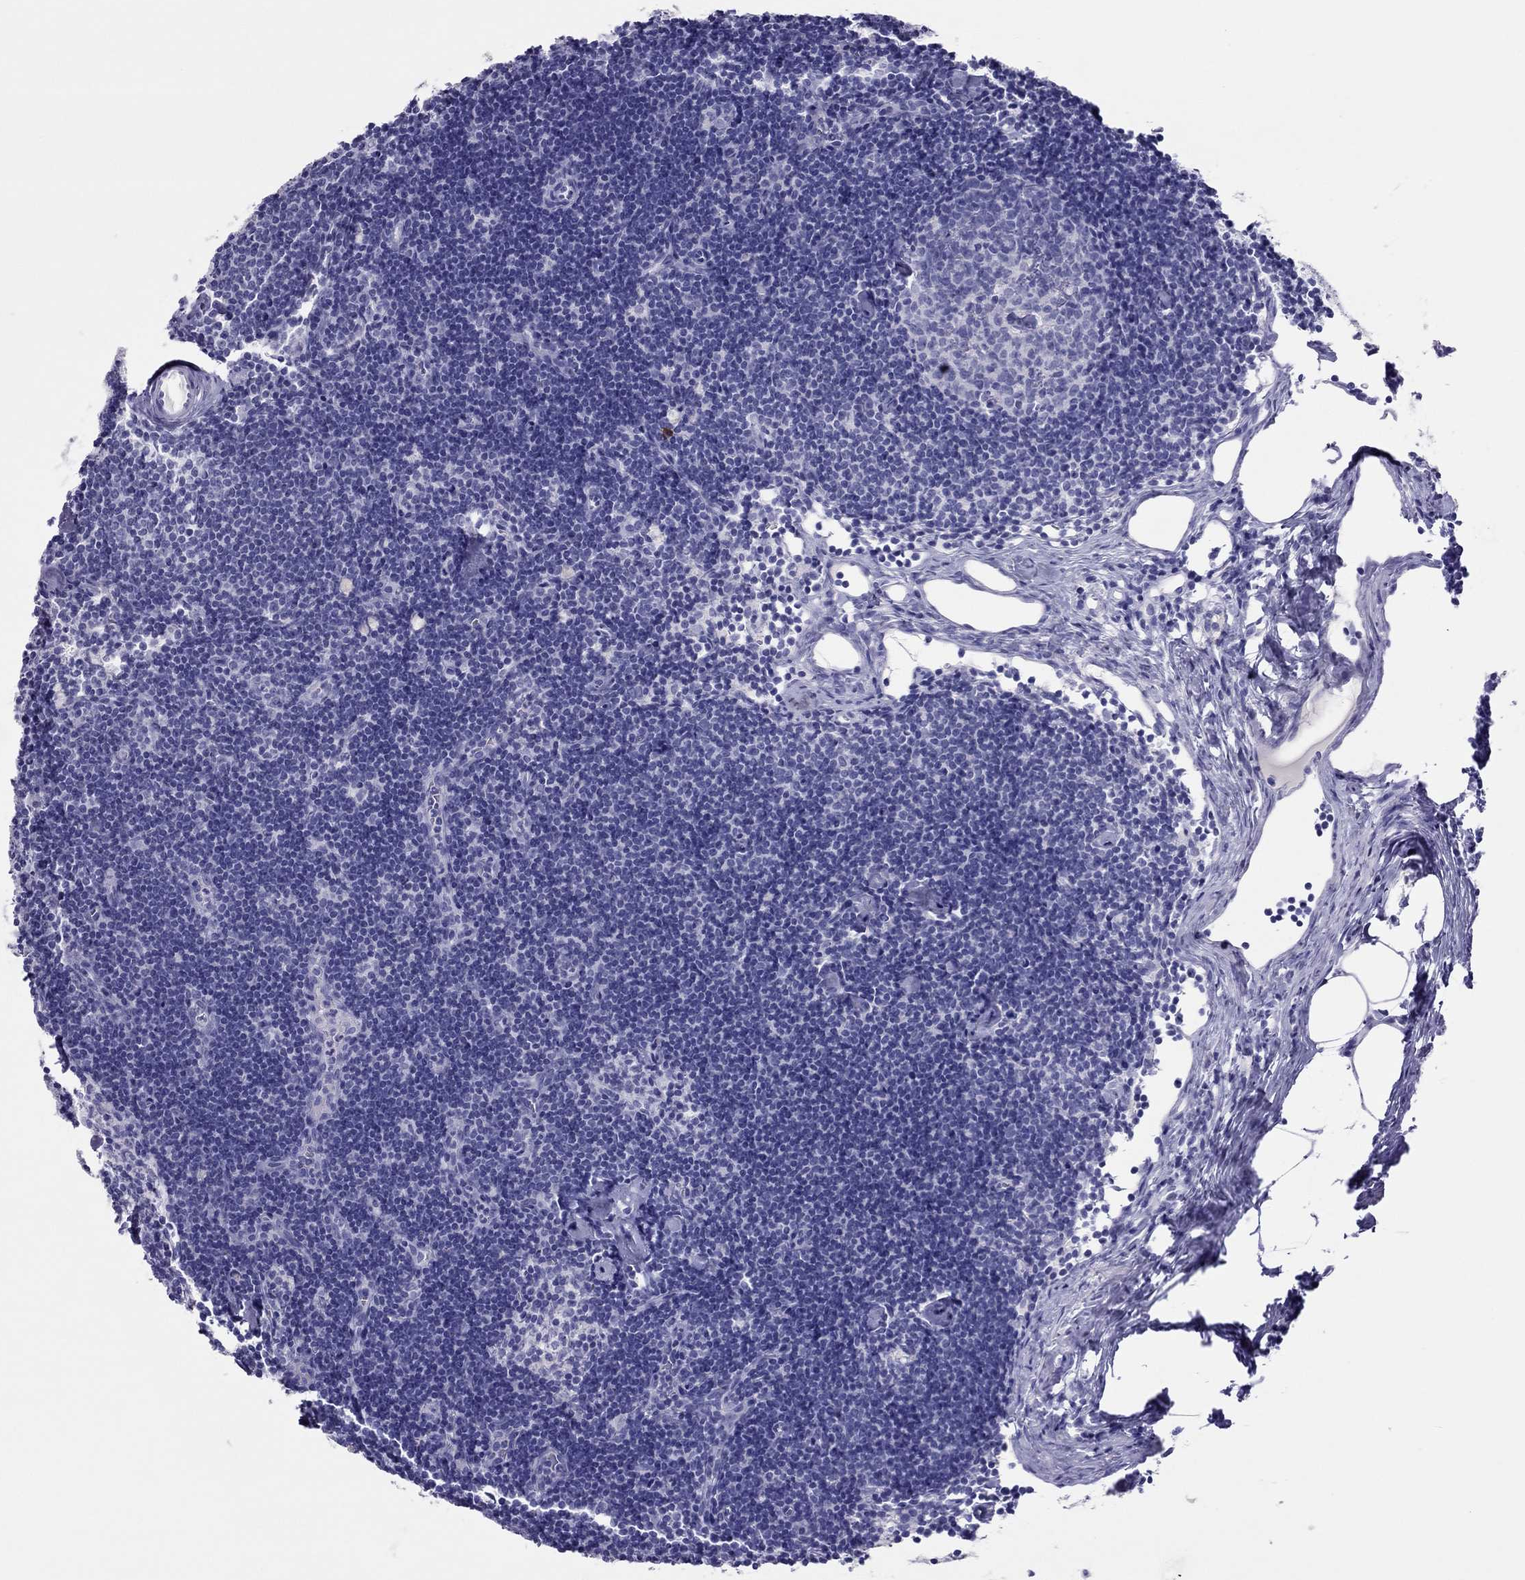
{"staining": {"intensity": "negative", "quantity": "none", "location": "none"}, "tissue": "lymph node", "cell_type": "Germinal center cells", "image_type": "normal", "snomed": [{"axis": "morphology", "description": "Normal tissue, NOS"}, {"axis": "topography", "description": "Lymph node"}], "caption": "Immunohistochemistry (IHC) of normal human lymph node exhibits no positivity in germinal center cells. (Brightfield microscopy of DAB immunohistochemistry at high magnification).", "gene": "TSHB", "patient": {"sex": "female", "age": 42}}